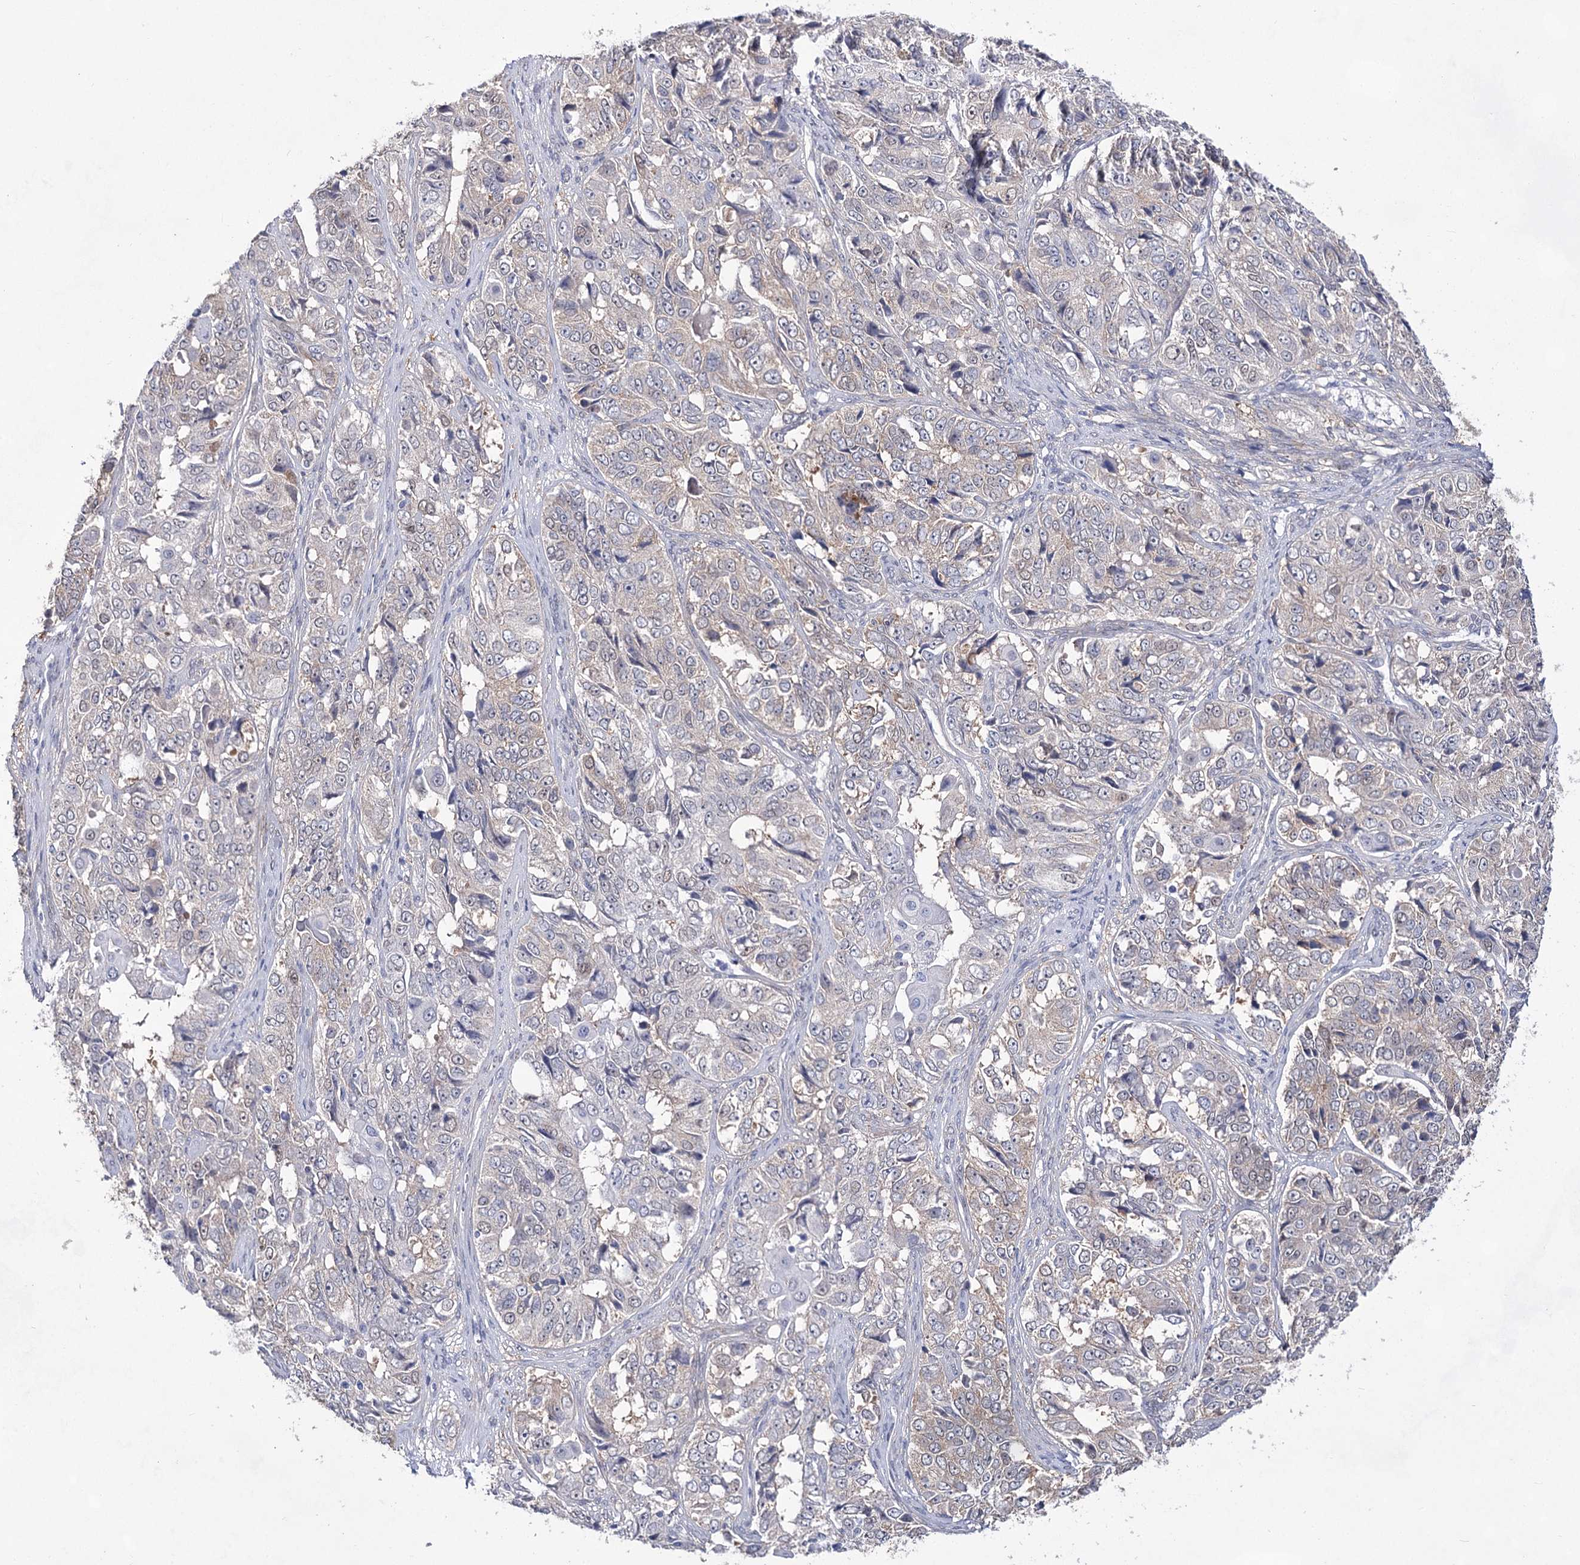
{"staining": {"intensity": "negative", "quantity": "none", "location": "none"}, "tissue": "ovarian cancer", "cell_type": "Tumor cells", "image_type": "cancer", "snomed": [{"axis": "morphology", "description": "Carcinoma, endometroid"}, {"axis": "topography", "description": "Ovary"}], "caption": "Tumor cells are negative for protein expression in human ovarian cancer (endometroid carcinoma).", "gene": "UGDH", "patient": {"sex": "female", "age": 51}}